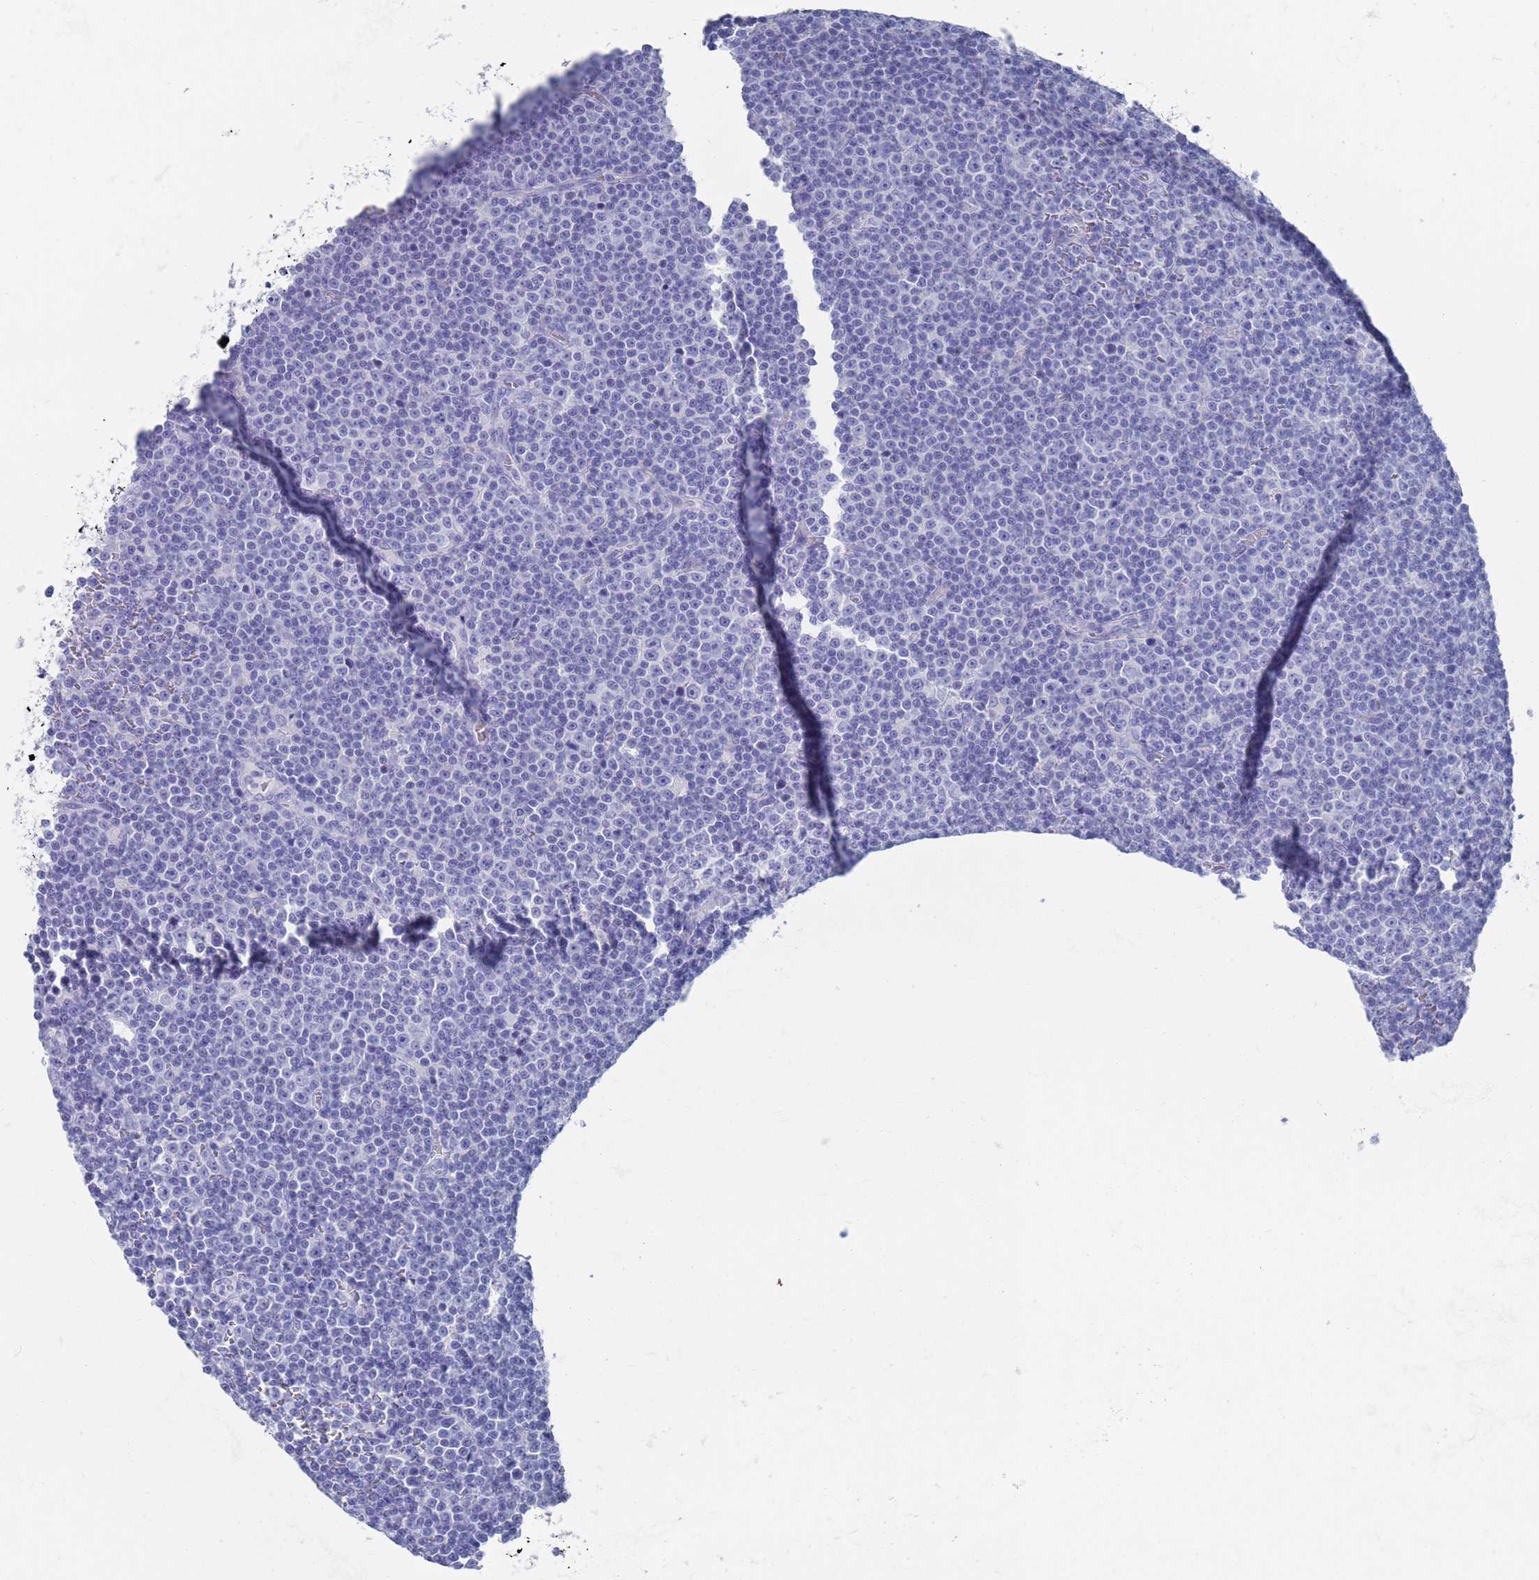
{"staining": {"intensity": "negative", "quantity": "none", "location": "none"}, "tissue": "lymphoma", "cell_type": "Tumor cells", "image_type": "cancer", "snomed": [{"axis": "morphology", "description": "Malignant lymphoma, non-Hodgkin's type, Low grade"}, {"axis": "topography", "description": "Lymph node"}], "caption": "Immunohistochemical staining of human malignant lymphoma, non-Hodgkin's type (low-grade) reveals no significant staining in tumor cells.", "gene": "MTMR2", "patient": {"sex": "female", "age": 67}}